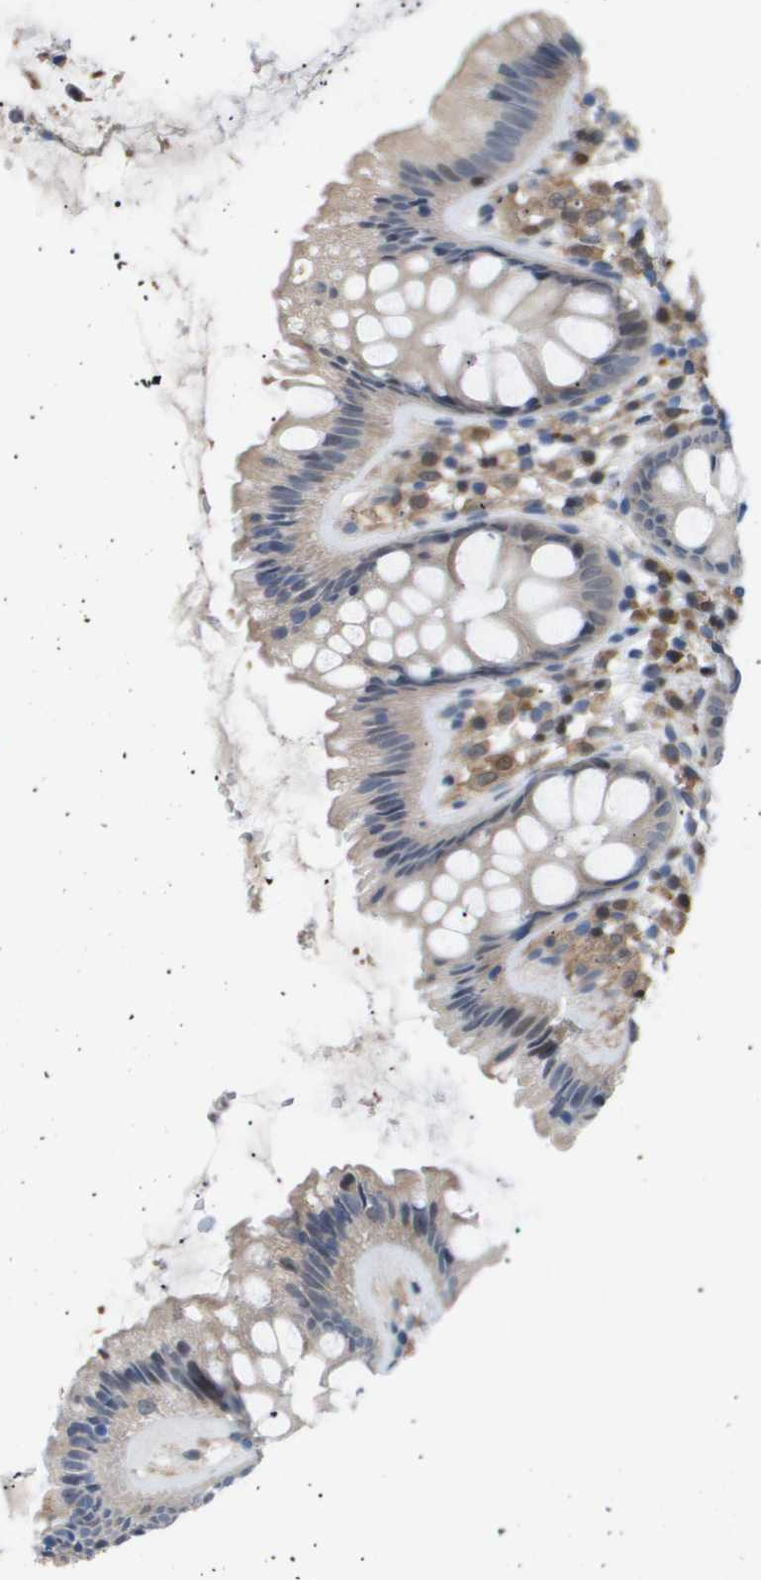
{"staining": {"intensity": "negative", "quantity": "none", "location": "none"}, "tissue": "colon", "cell_type": "Endothelial cells", "image_type": "normal", "snomed": [{"axis": "morphology", "description": "Normal tissue, NOS"}, {"axis": "topography", "description": "Colon"}], "caption": "The immunohistochemistry image has no significant positivity in endothelial cells of colon. Brightfield microscopy of immunohistochemistry (IHC) stained with DAB (3,3'-diaminobenzidine) (brown) and hematoxylin (blue), captured at high magnification.", "gene": "AKR1A1", "patient": {"sex": "female", "age": 56}}